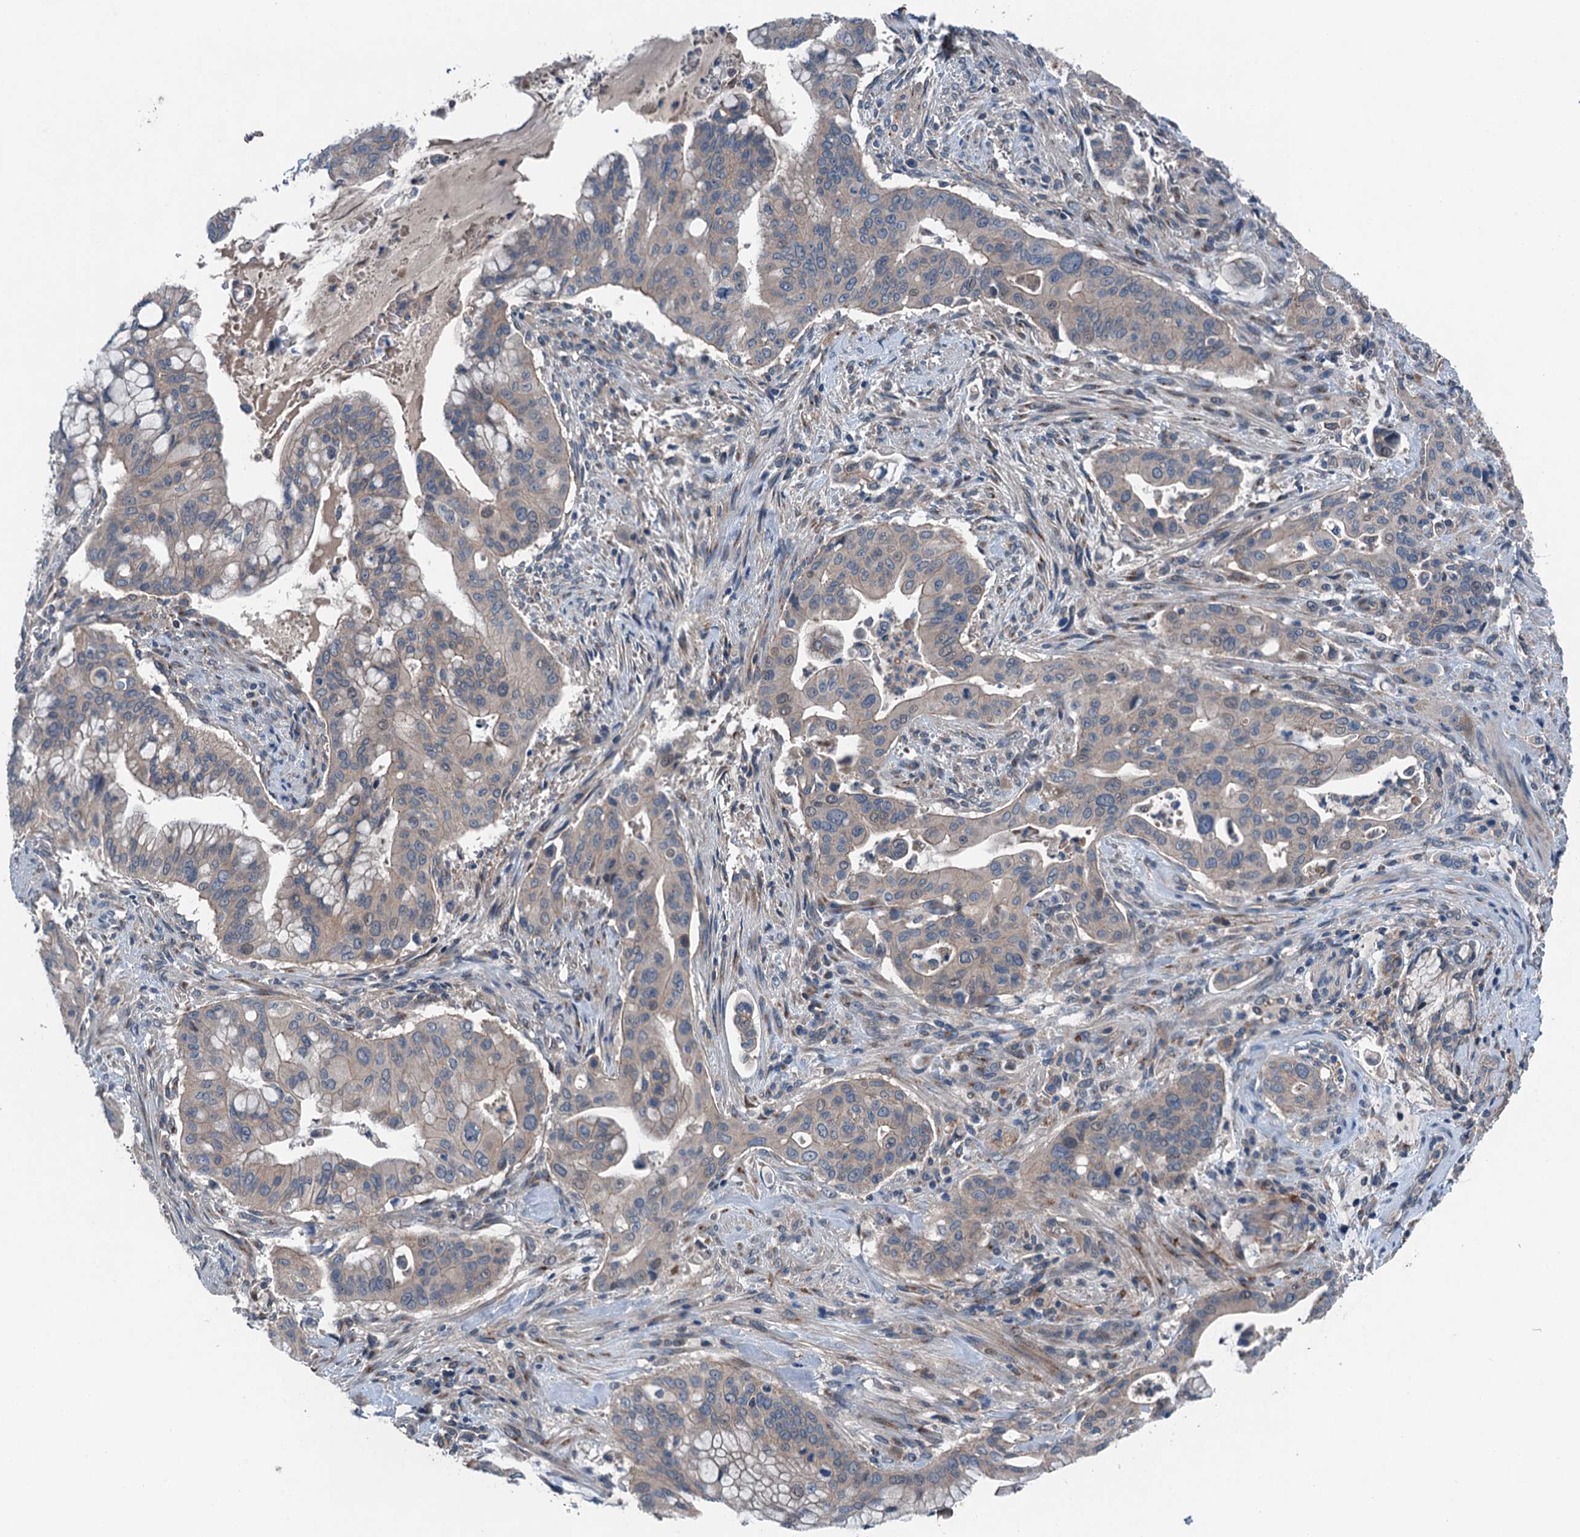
{"staining": {"intensity": "negative", "quantity": "none", "location": "none"}, "tissue": "pancreatic cancer", "cell_type": "Tumor cells", "image_type": "cancer", "snomed": [{"axis": "morphology", "description": "Adenocarcinoma, NOS"}, {"axis": "topography", "description": "Pancreas"}], "caption": "Immunohistochemistry of adenocarcinoma (pancreatic) reveals no positivity in tumor cells.", "gene": "SLC2A10", "patient": {"sex": "male", "age": 46}}